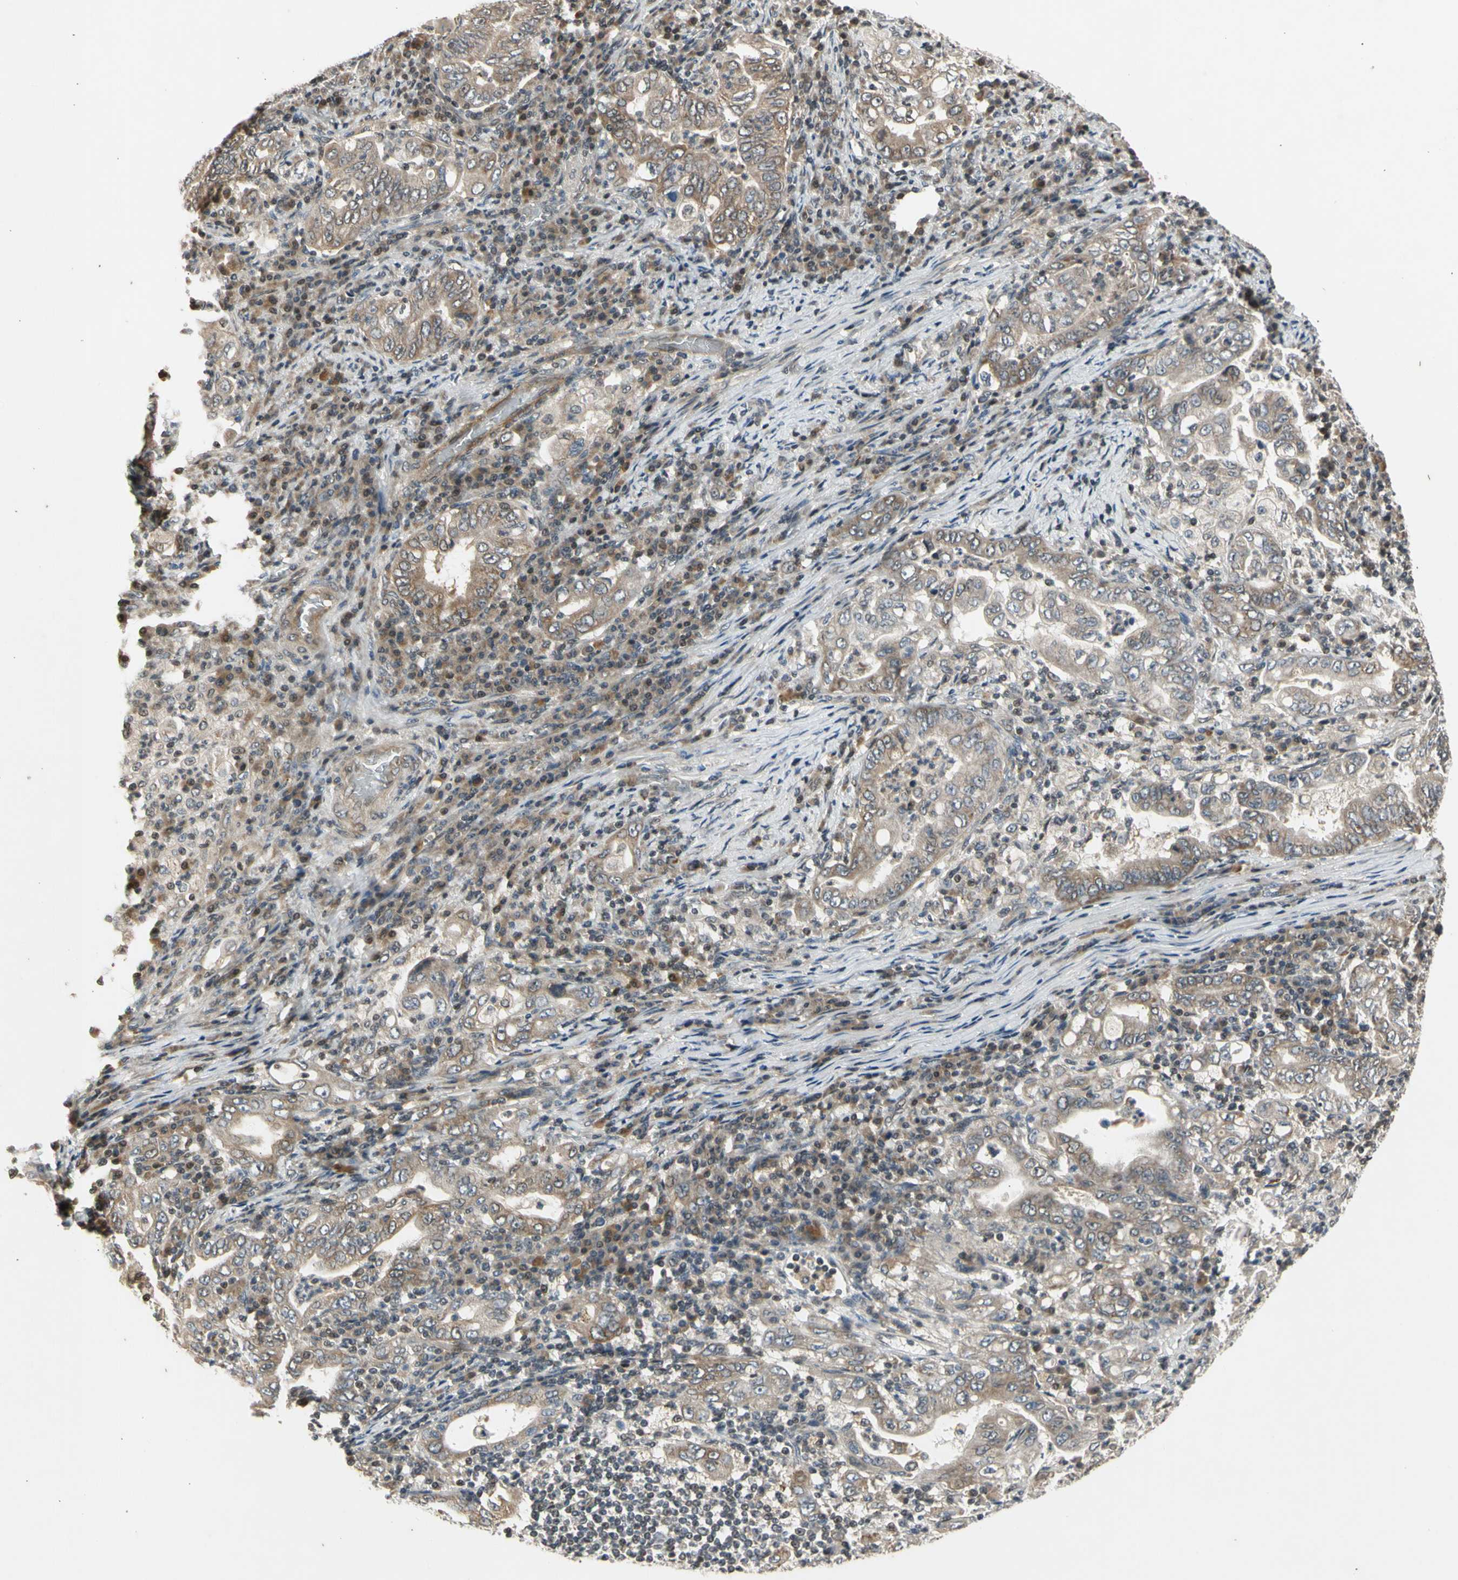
{"staining": {"intensity": "moderate", "quantity": ">75%", "location": "cytoplasmic/membranous"}, "tissue": "stomach cancer", "cell_type": "Tumor cells", "image_type": "cancer", "snomed": [{"axis": "morphology", "description": "Normal tissue, NOS"}, {"axis": "morphology", "description": "Adenocarcinoma, NOS"}, {"axis": "topography", "description": "Esophagus"}, {"axis": "topography", "description": "Stomach, upper"}, {"axis": "topography", "description": "Peripheral nerve tissue"}], "caption": "Stomach adenocarcinoma stained with a brown dye demonstrates moderate cytoplasmic/membranous positive positivity in approximately >75% of tumor cells.", "gene": "EFNB2", "patient": {"sex": "male", "age": 62}}